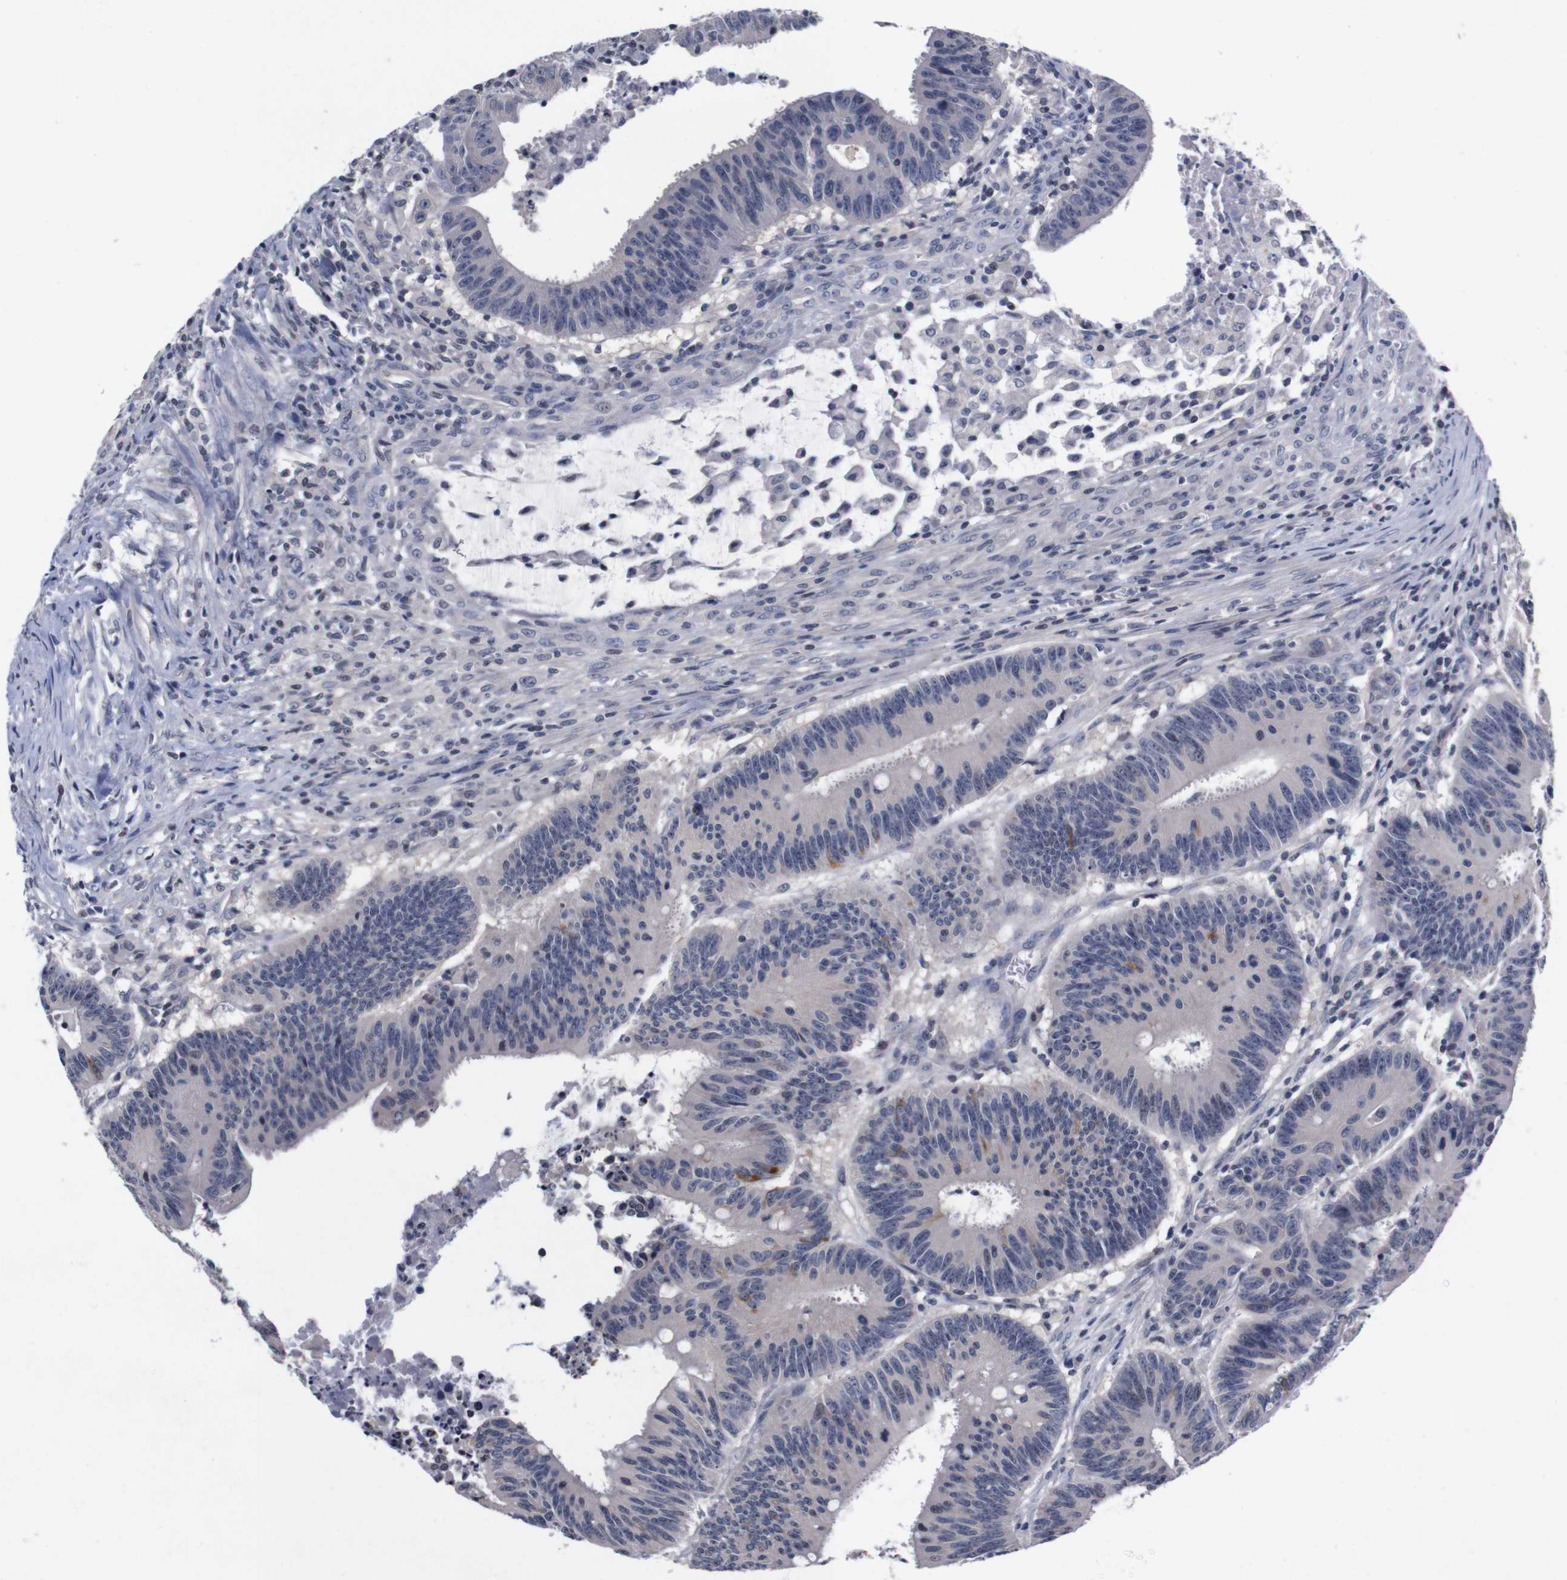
{"staining": {"intensity": "negative", "quantity": "none", "location": "none"}, "tissue": "colorectal cancer", "cell_type": "Tumor cells", "image_type": "cancer", "snomed": [{"axis": "morphology", "description": "Adenocarcinoma, NOS"}, {"axis": "topography", "description": "Colon"}], "caption": "This is an immunohistochemistry photomicrograph of human colorectal adenocarcinoma. There is no staining in tumor cells.", "gene": "TNFRSF21", "patient": {"sex": "male", "age": 45}}